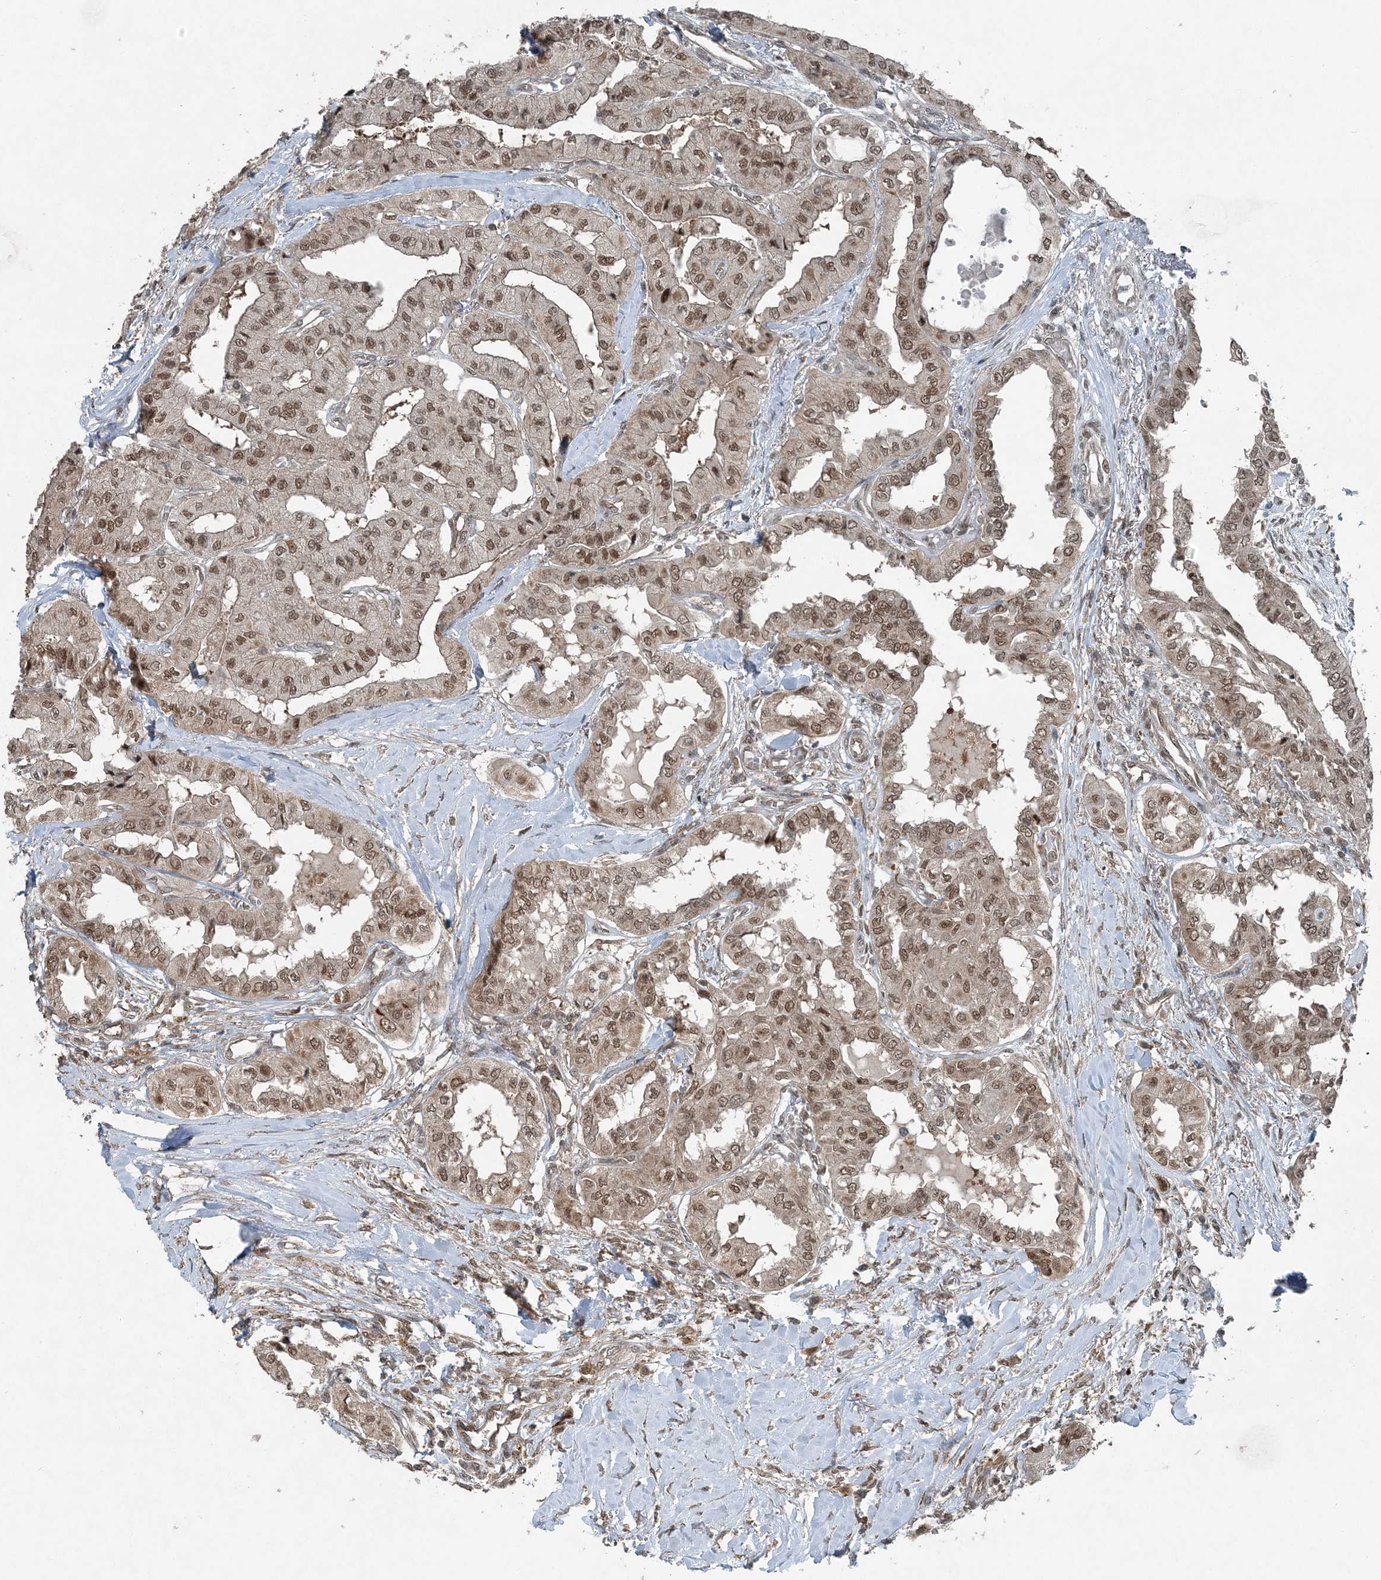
{"staining": {"intensity": "moderate", "quantity": ">75%", "location": "nuclear"}, "tissue": "thyroid cancer", "cell_type": "Tumor cells", "image_type": "cancer", "snomed": [{"axis": "morphology", "description": "Papillary adenocarcinoma, NOS"}, {"axis": "topography", "description": "Thyroid gland"}], "caption": "The micrograph displays immunohistochemical staining of papillary adenocarcinoma (thyroid). There is moderate nuclear positivity is present in approximately >75% of tumor cells.", "gene": "COPS7B", "patient": {"sex": "female", "age": 59}}